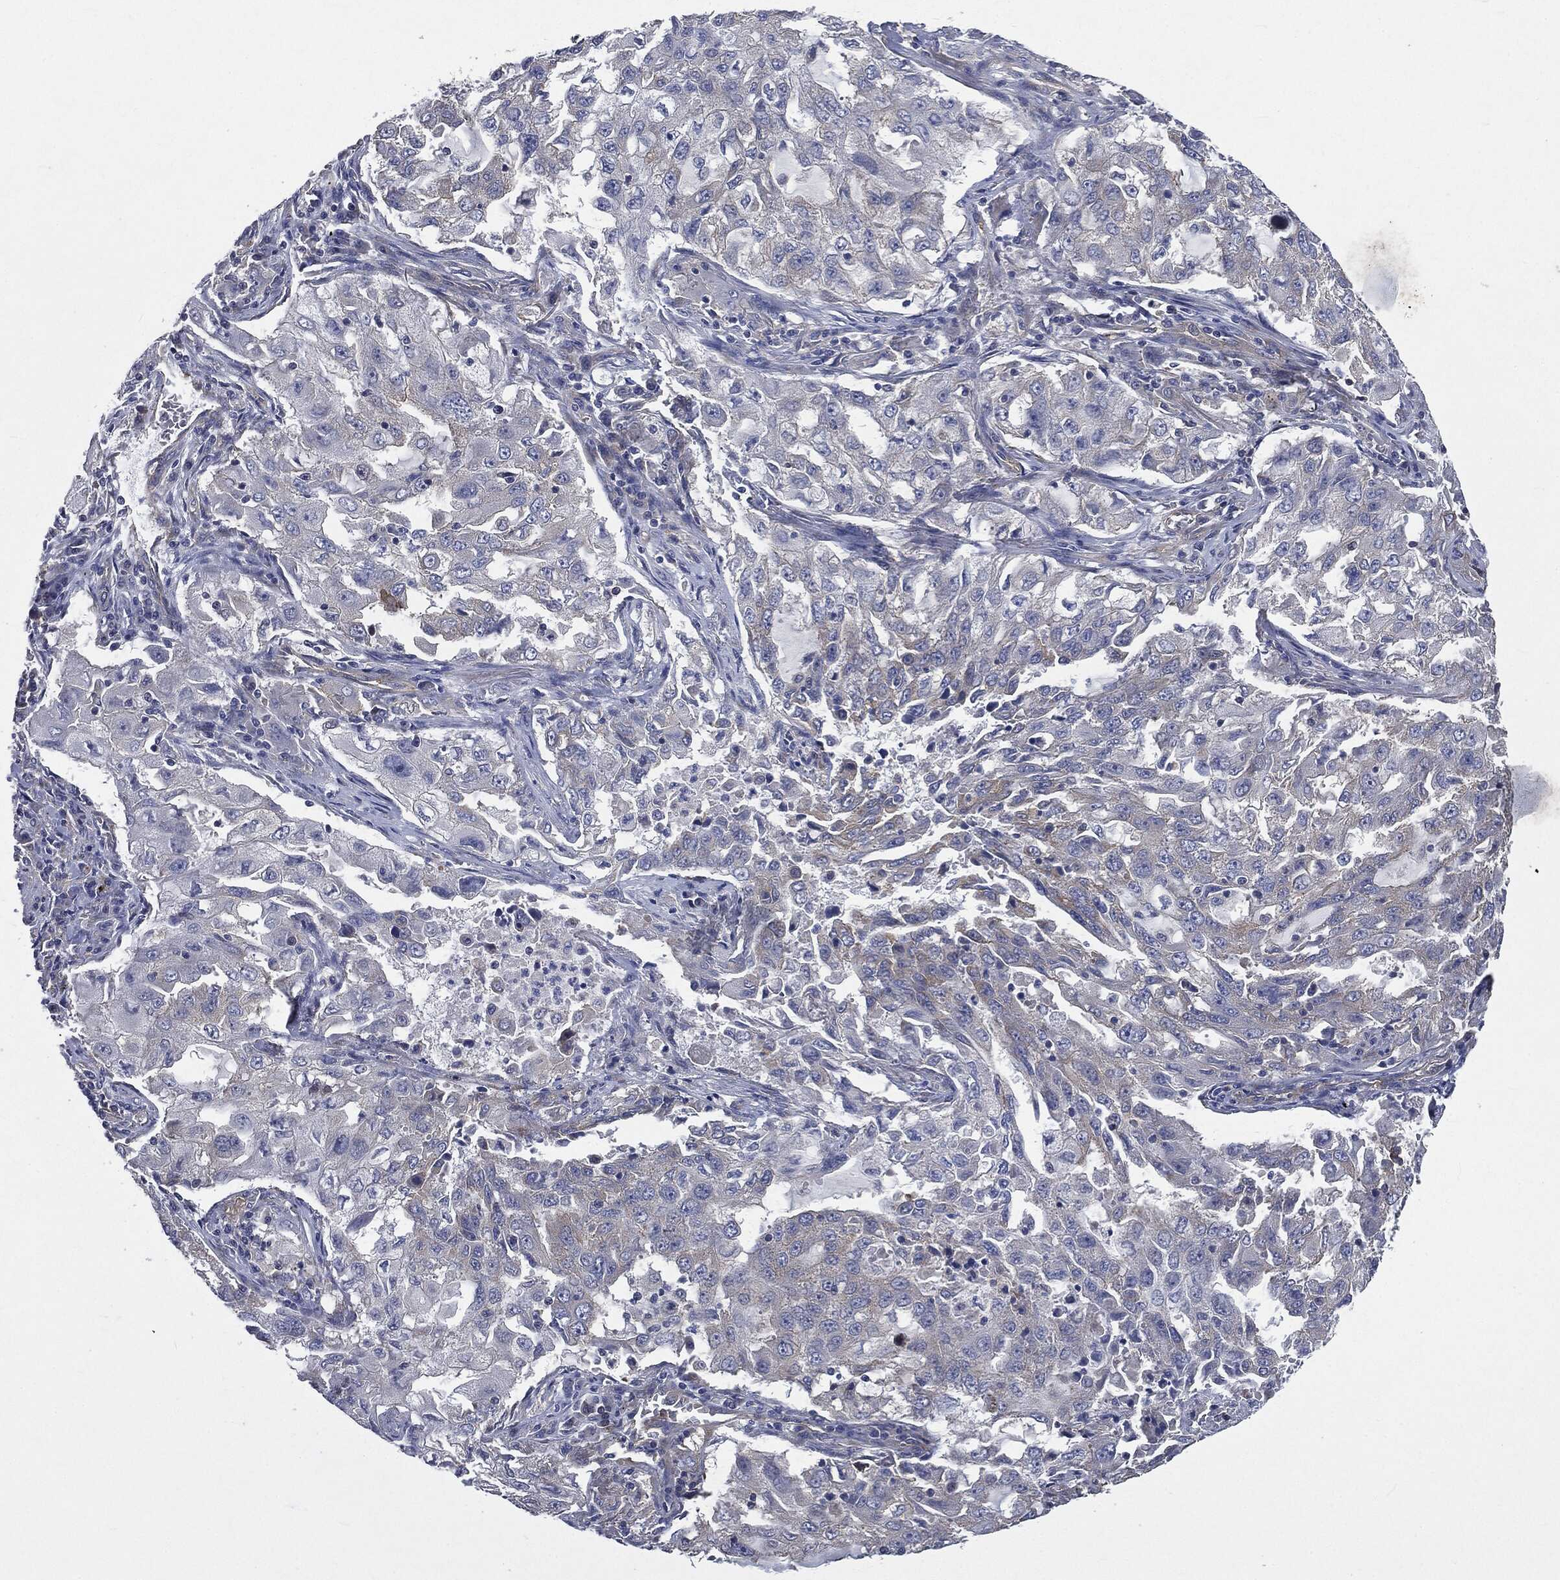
{"staining": {"intensity": "negative", "quantity": "none", "location": "none"}, "tissue": "lung cancer", "cell_type": "Tumor cells", "image_type": "cancer", "snomed": [{"axis": "morphology", "description": "Adenocarcinoma, NOS"}, {"axis": "topography", "description": "Lung"}], "caption": "This is an IHC micrograph of human lung cancer. There is no staining in tumor cells.", "gene": "EPS15L1", "patient": {"sex": "female", "age": 61}}